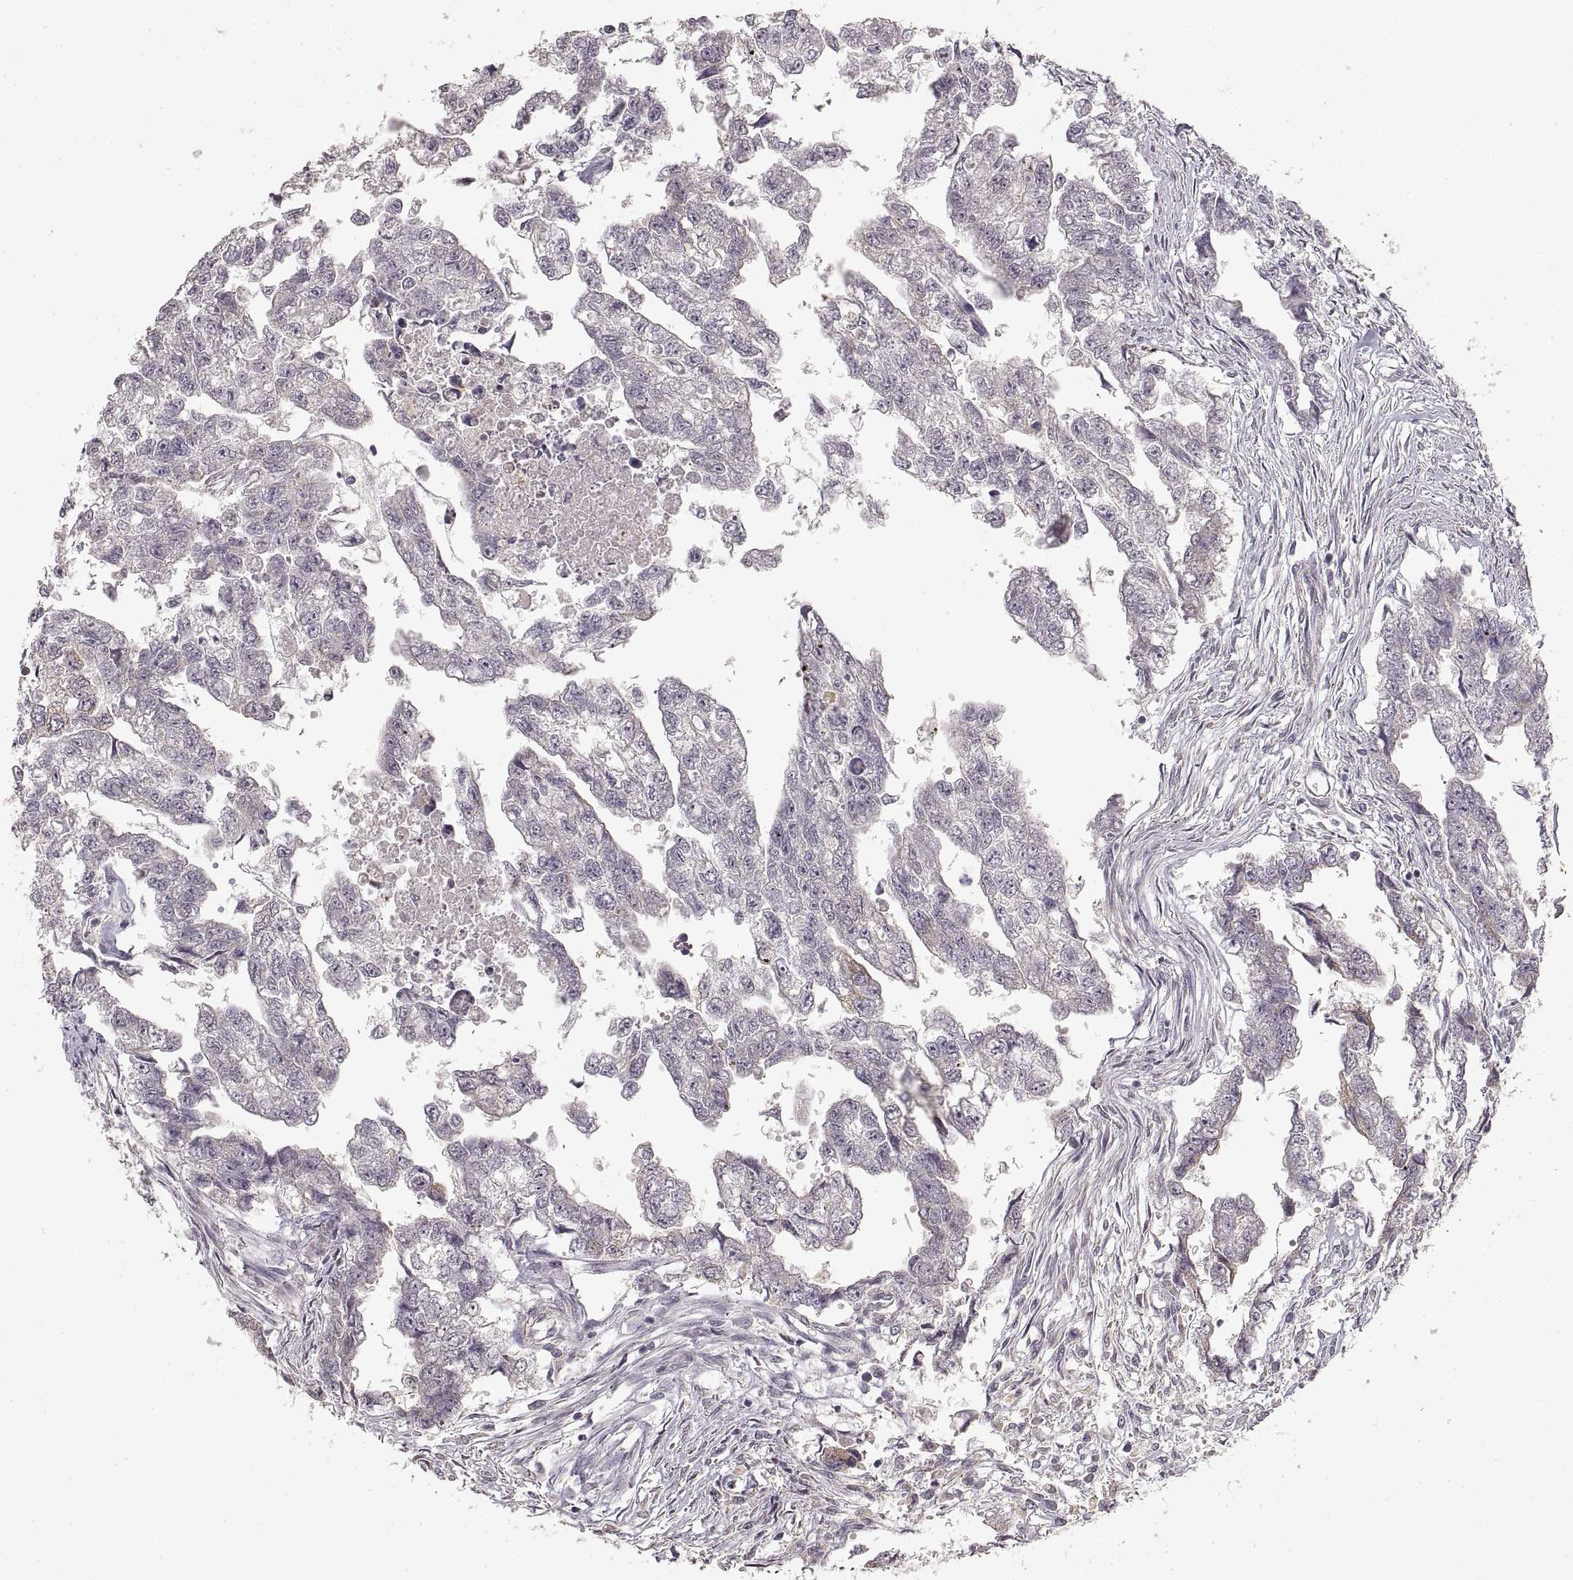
{"staining": {"intensity": "negative", "quantity": "none", "location": "none"}, "tissue": "testis cancer", "cell_type": "Tumor cells", "image_type": "cancer", "snomed": [{"axis": "morphology", "description": "Carcinoma, Embryonal, NOS"}, {"axis": "morphology", "description": "Teratoma, malignant, NOS"}, {"axis": "topography", "description": "Testis"}], "caption": "Immunohistochemistry image of human testis cancer (malignant teratoma) stained for a protein (brown), which exhibits no expression in tumor cells. The staining was performed using DAB to visualize the protein expression in brown, while the nuclei were stained in blue with hematoxylin (Magnification: 20x).", "gene": "LAMC2", "patient": {"sex": "male", "age": 44}}